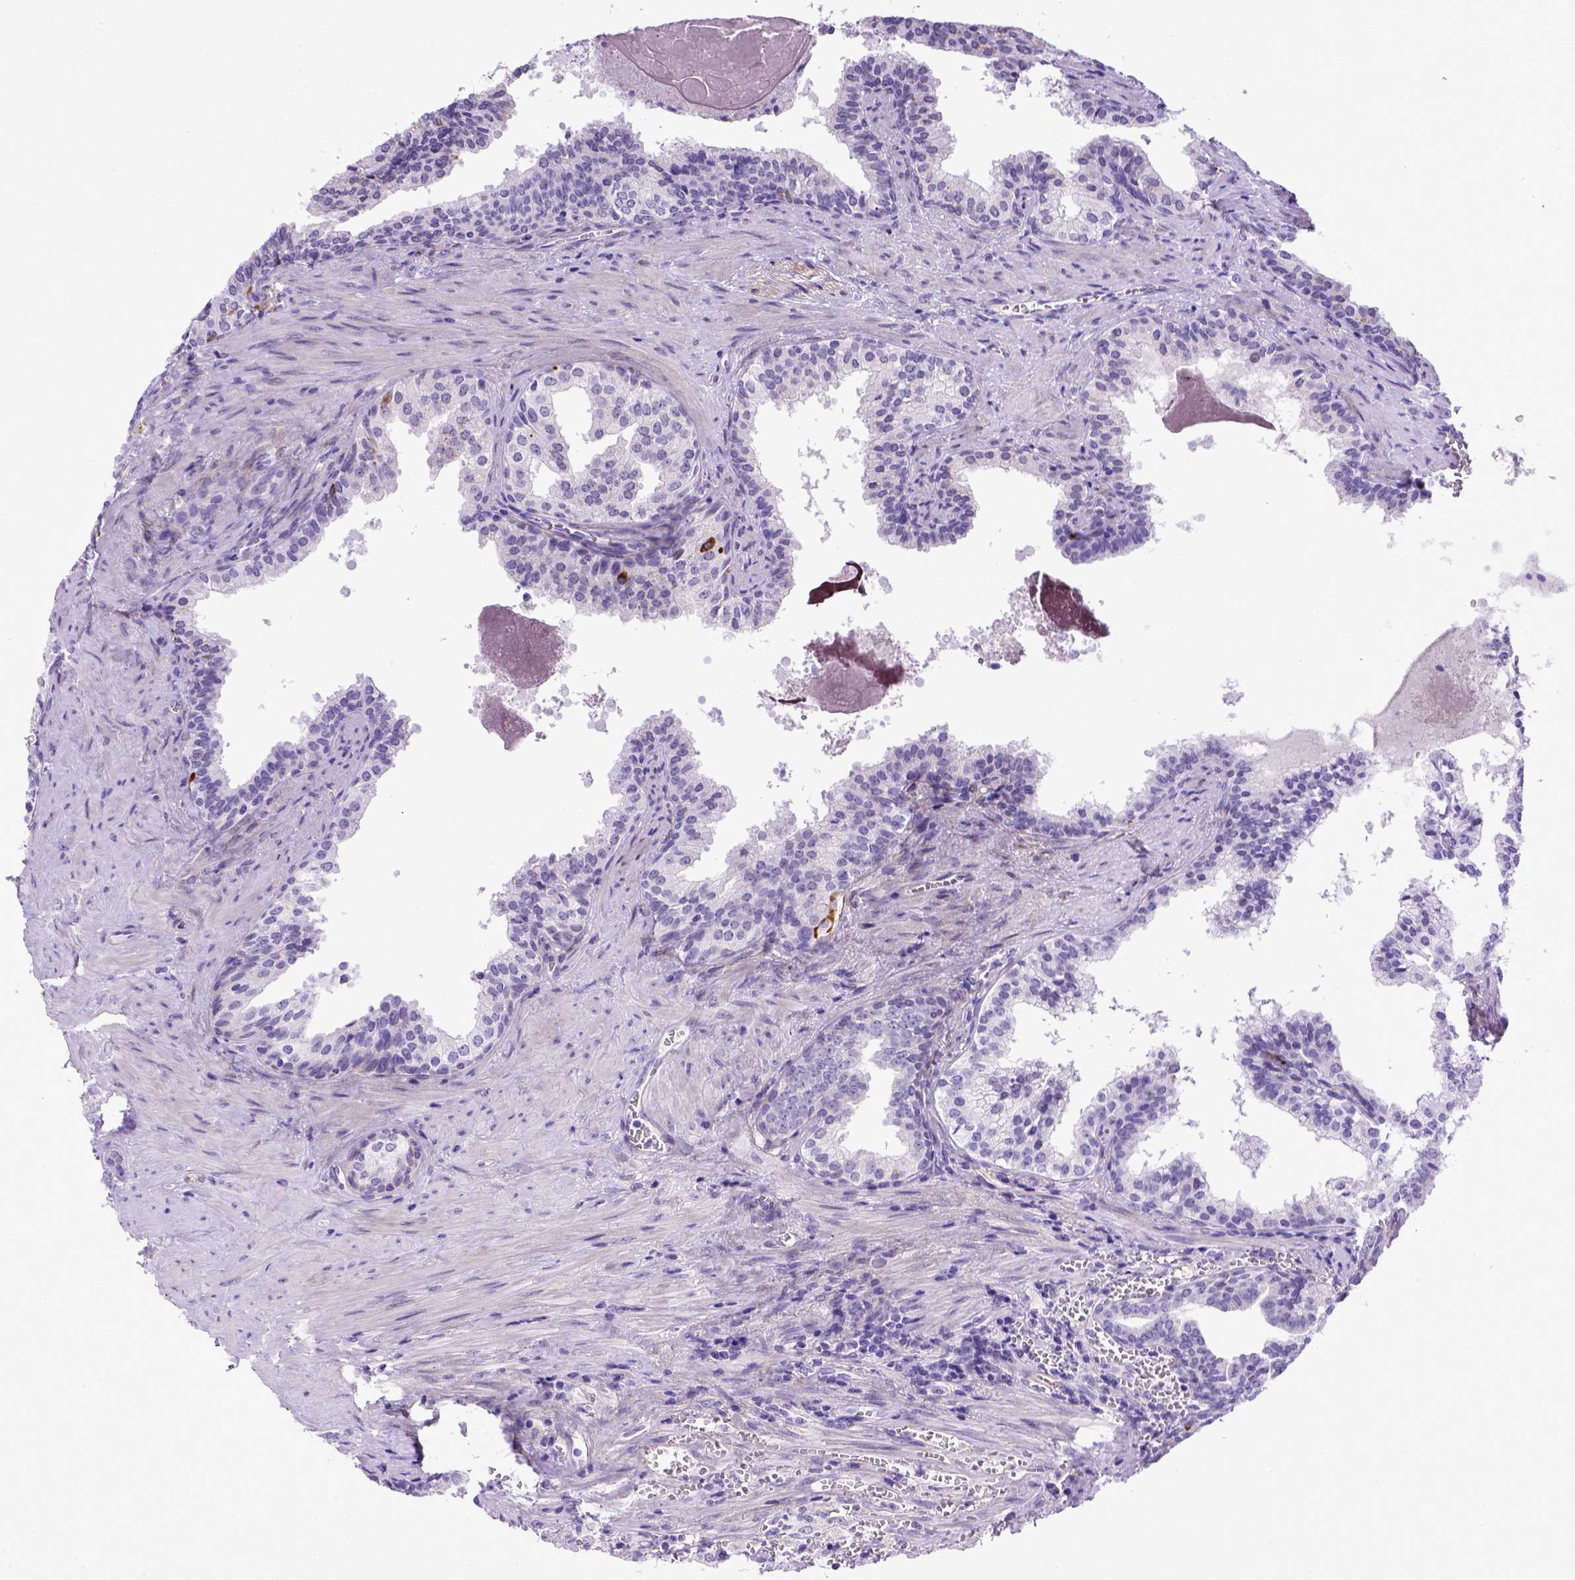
{"staining": {"intensity": "negative", "quantity": "none", "location": "none"}, "tissue": "prostate cancer", "cell_type": "Tumor cells", "image_type": "cancer", "snomed": [{"axis": "morphology", "description": "Adenocarcinoma, High grade"}, {"axis": "topography", "description": "Prostate"}], "caption": "Tumor cells show no significant protein expression in prostate high-grade adenocarcinoma. The staining was performed using DAB (3,3'-diaminobenzidine) to visualize the protein expression in brown, while the nuclei were stained in blue with hematoxylin (Magnification: 20x).", "gene": "ADAM12", "patient": {"sex": "male", "age": 68}}